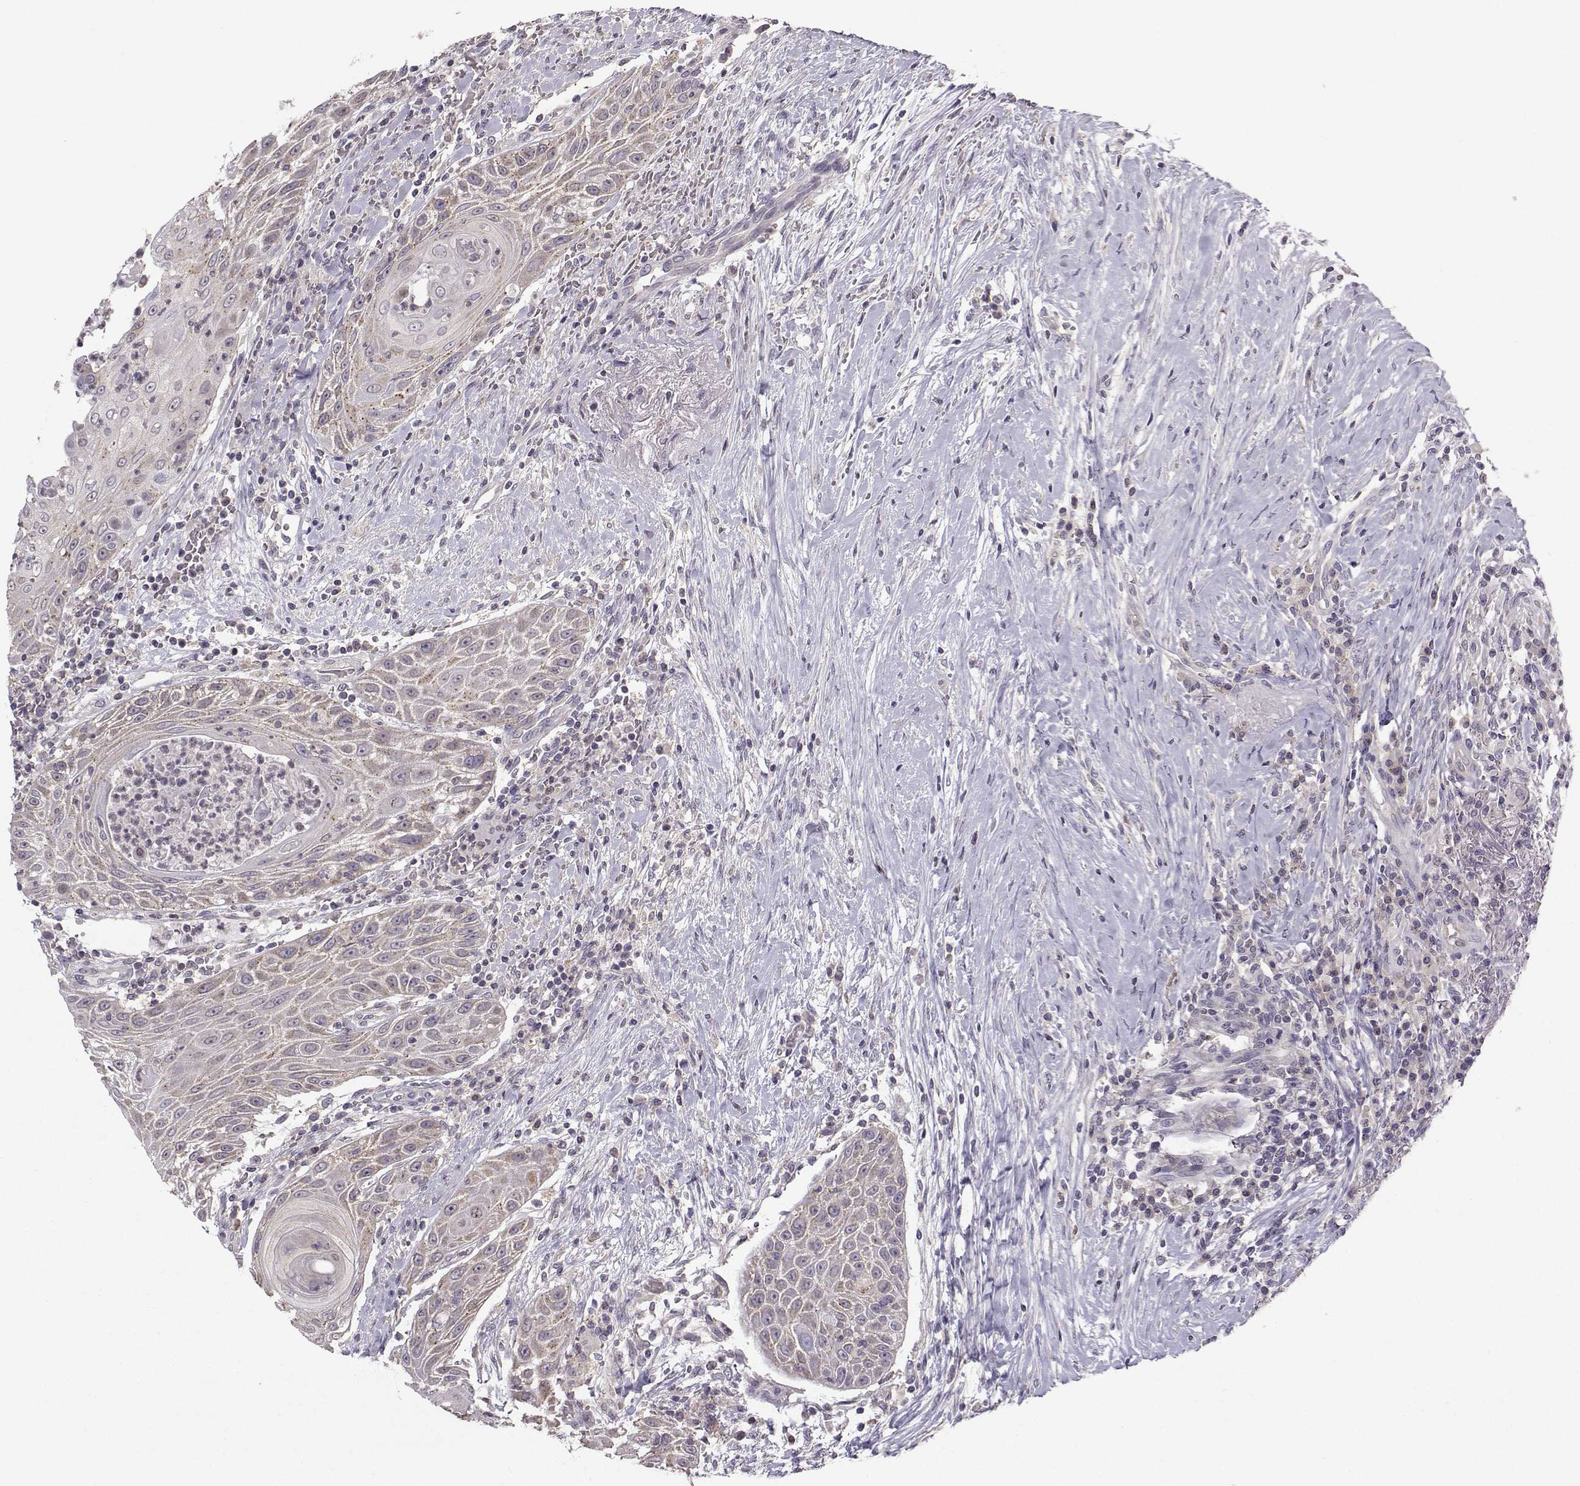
{"staining": {"intensity": "weak", "quantity": "<25%", "location": "cytoplasmic/membranous"}, "tissue": "head and neck cancer", "cell_type": "Tumor cells", "image_type": "cancer", "snomed": [{"axis": "morphology", "description": "Squamous cell carcinoma, NOS"}, {"axis": "topography", "description": "Head-Neck"}], "caption": "DAB (3,3'-diaminobenzidine) immunohistochemical staining of human head and neck squamous cell carcinoma reveals no significant positivity in tumor cells.", "gene": "FCAMR", "patient": {"sex": "male", "age": 69}}